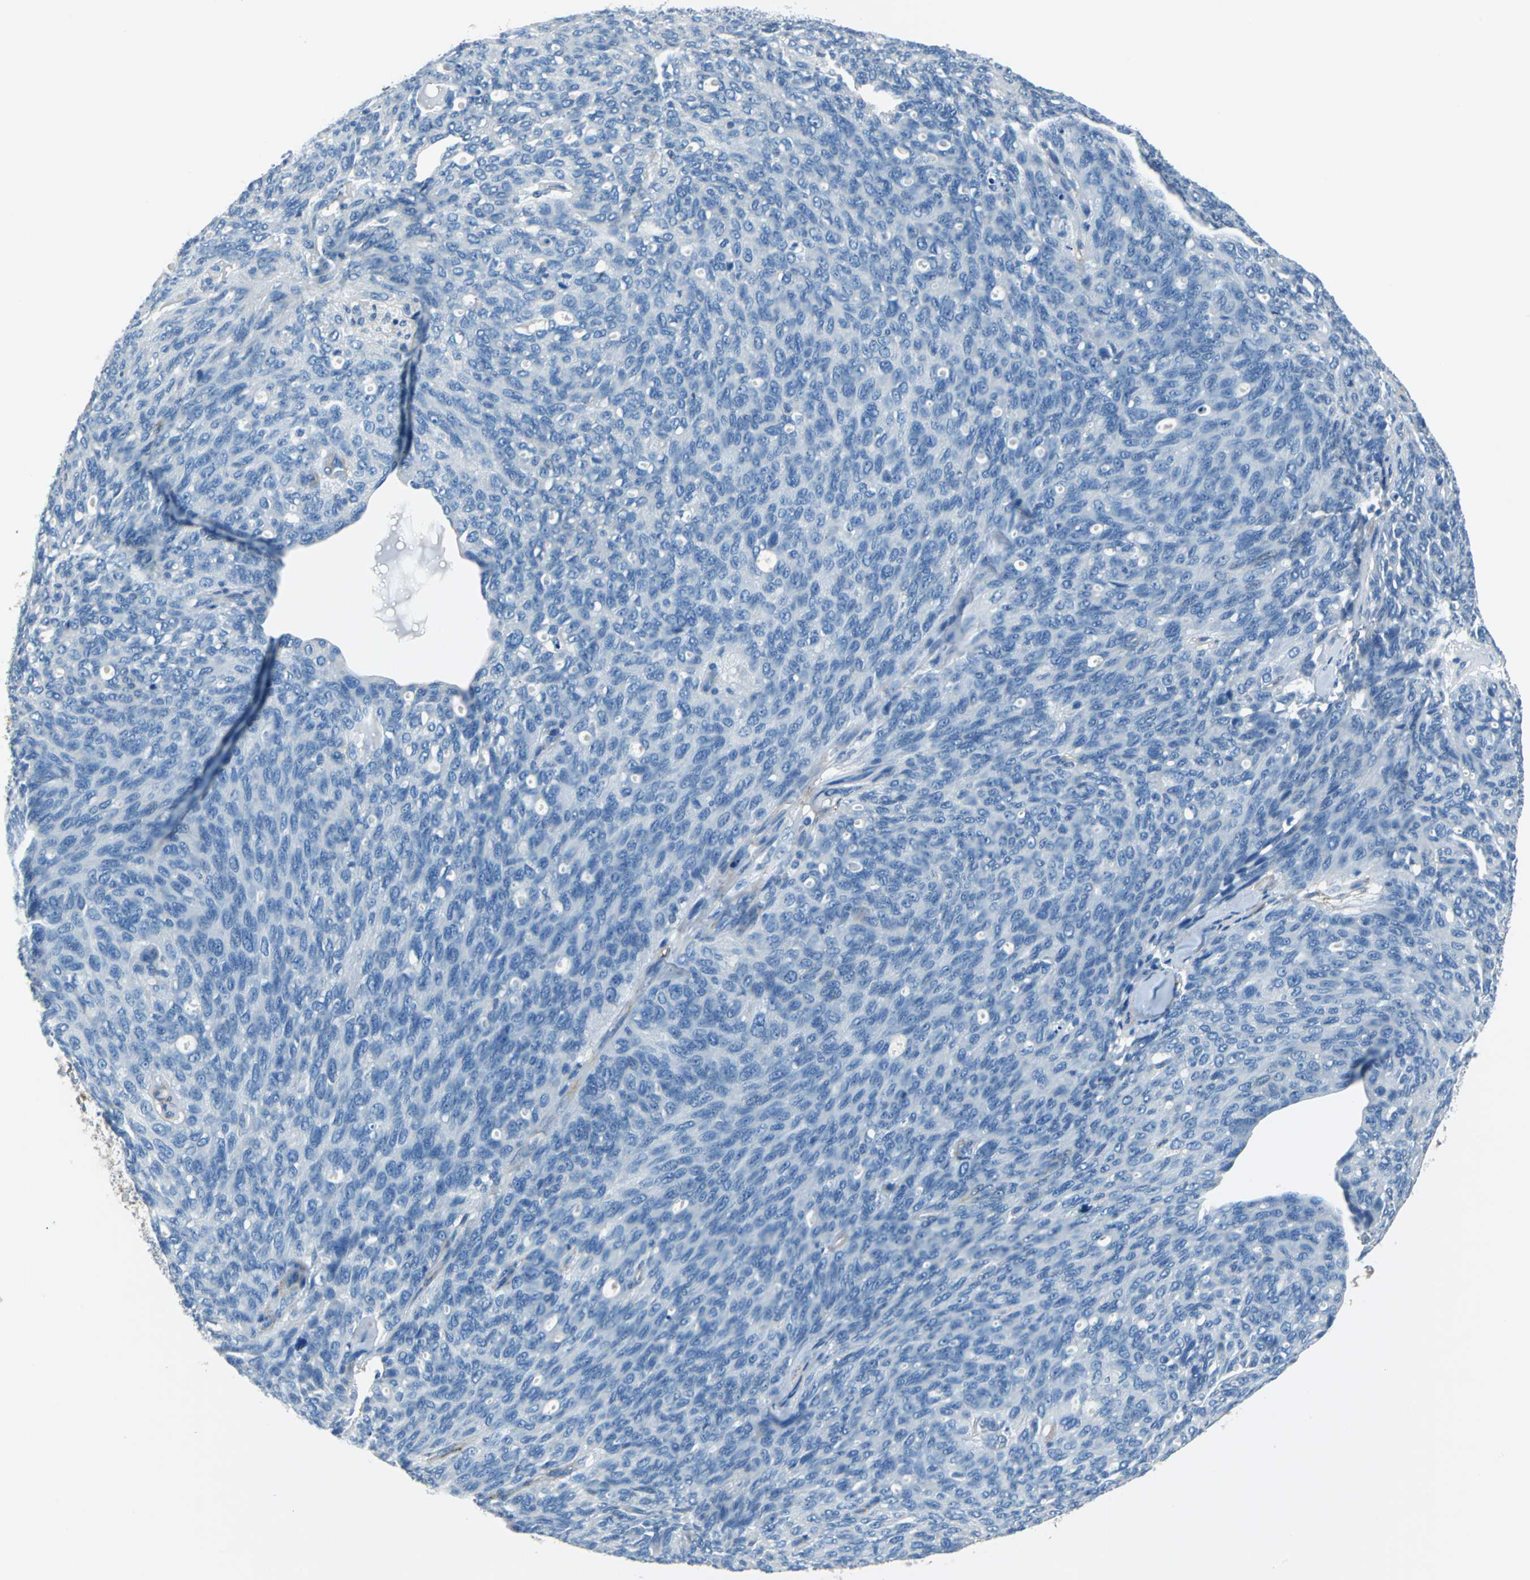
{"staining": {"intensity": "negative", "quantity": "none", "location": "none"}, "tissue": "ovarian cancer", "cell_type": "Tumor cells", "image_type": "cancer", "snomed": [{"axis": "morphology", "description": "Carcinoma, endometroid"}, {"axis": "topography", "description": "Ovary"}], "caption": "Immunohistochemistry (IHC) micrograph of neoplastic tissue: endometroid carcinoma (ovarian) stained with DAB reveals no significant protein positivity in tumor cells.", "gene": "AKAP12", "patient": {"sex": "female", "age": 60}}